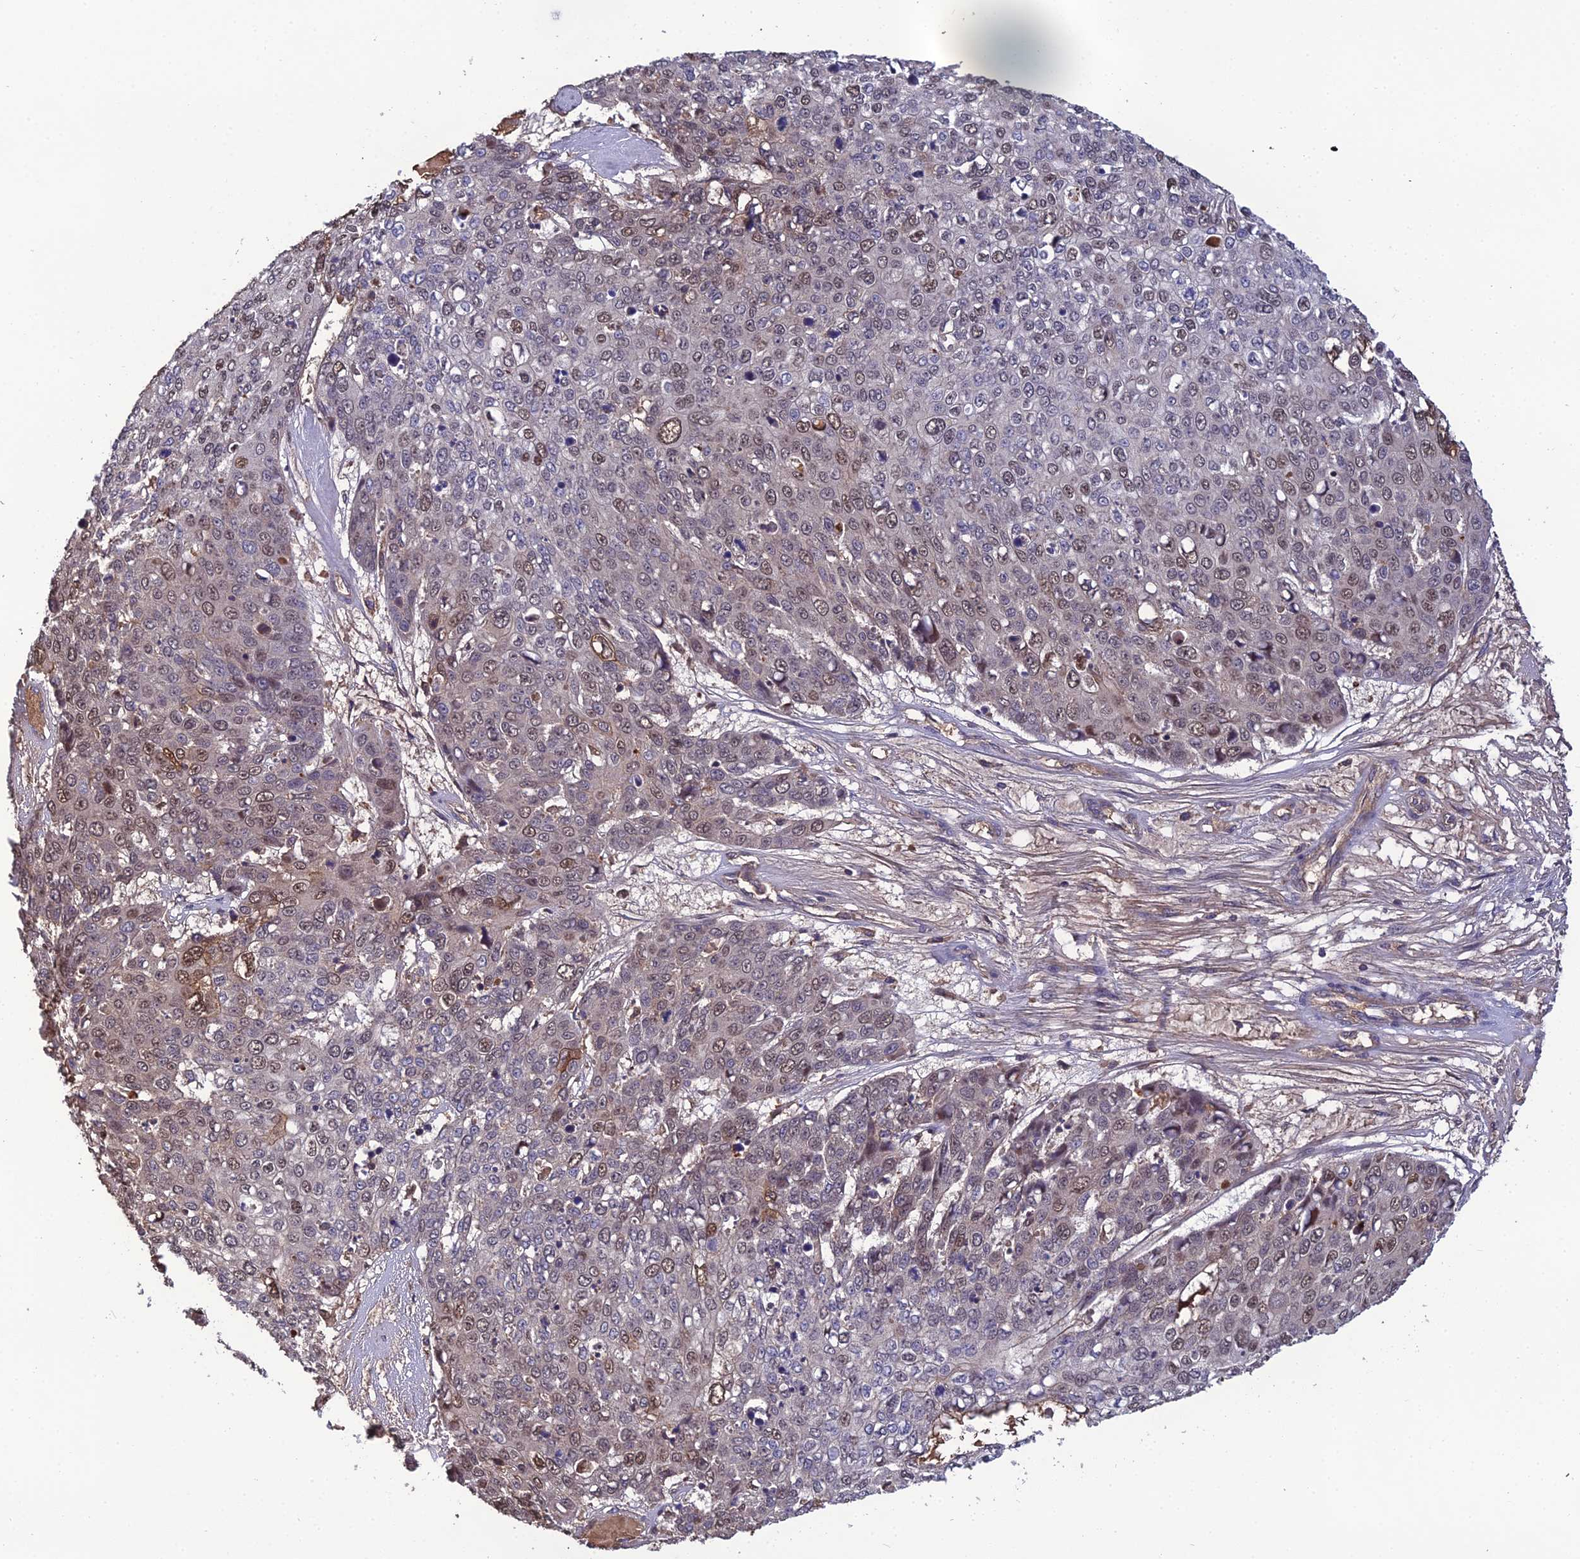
{"staining": {"intensity": "weak", "quantity": "25%-75%", "location": "nuclear"}, "tissue": "skin cancer", "cell_type": "Tumor cells", "image_type": "cancer", "snomed": [{"axis": "morphology", "description": "Squamous cell carcinoma, NOS"}, {"axis": "topography", "description": "Skin"}], "caption": "DAB immunohistochemical staining of skin cancer exhibits weak nuclear protein positivity in about 25%-75% of tumor cells.", "gene": "GALR2", "patient": {"sex": "male", "age": 71}}